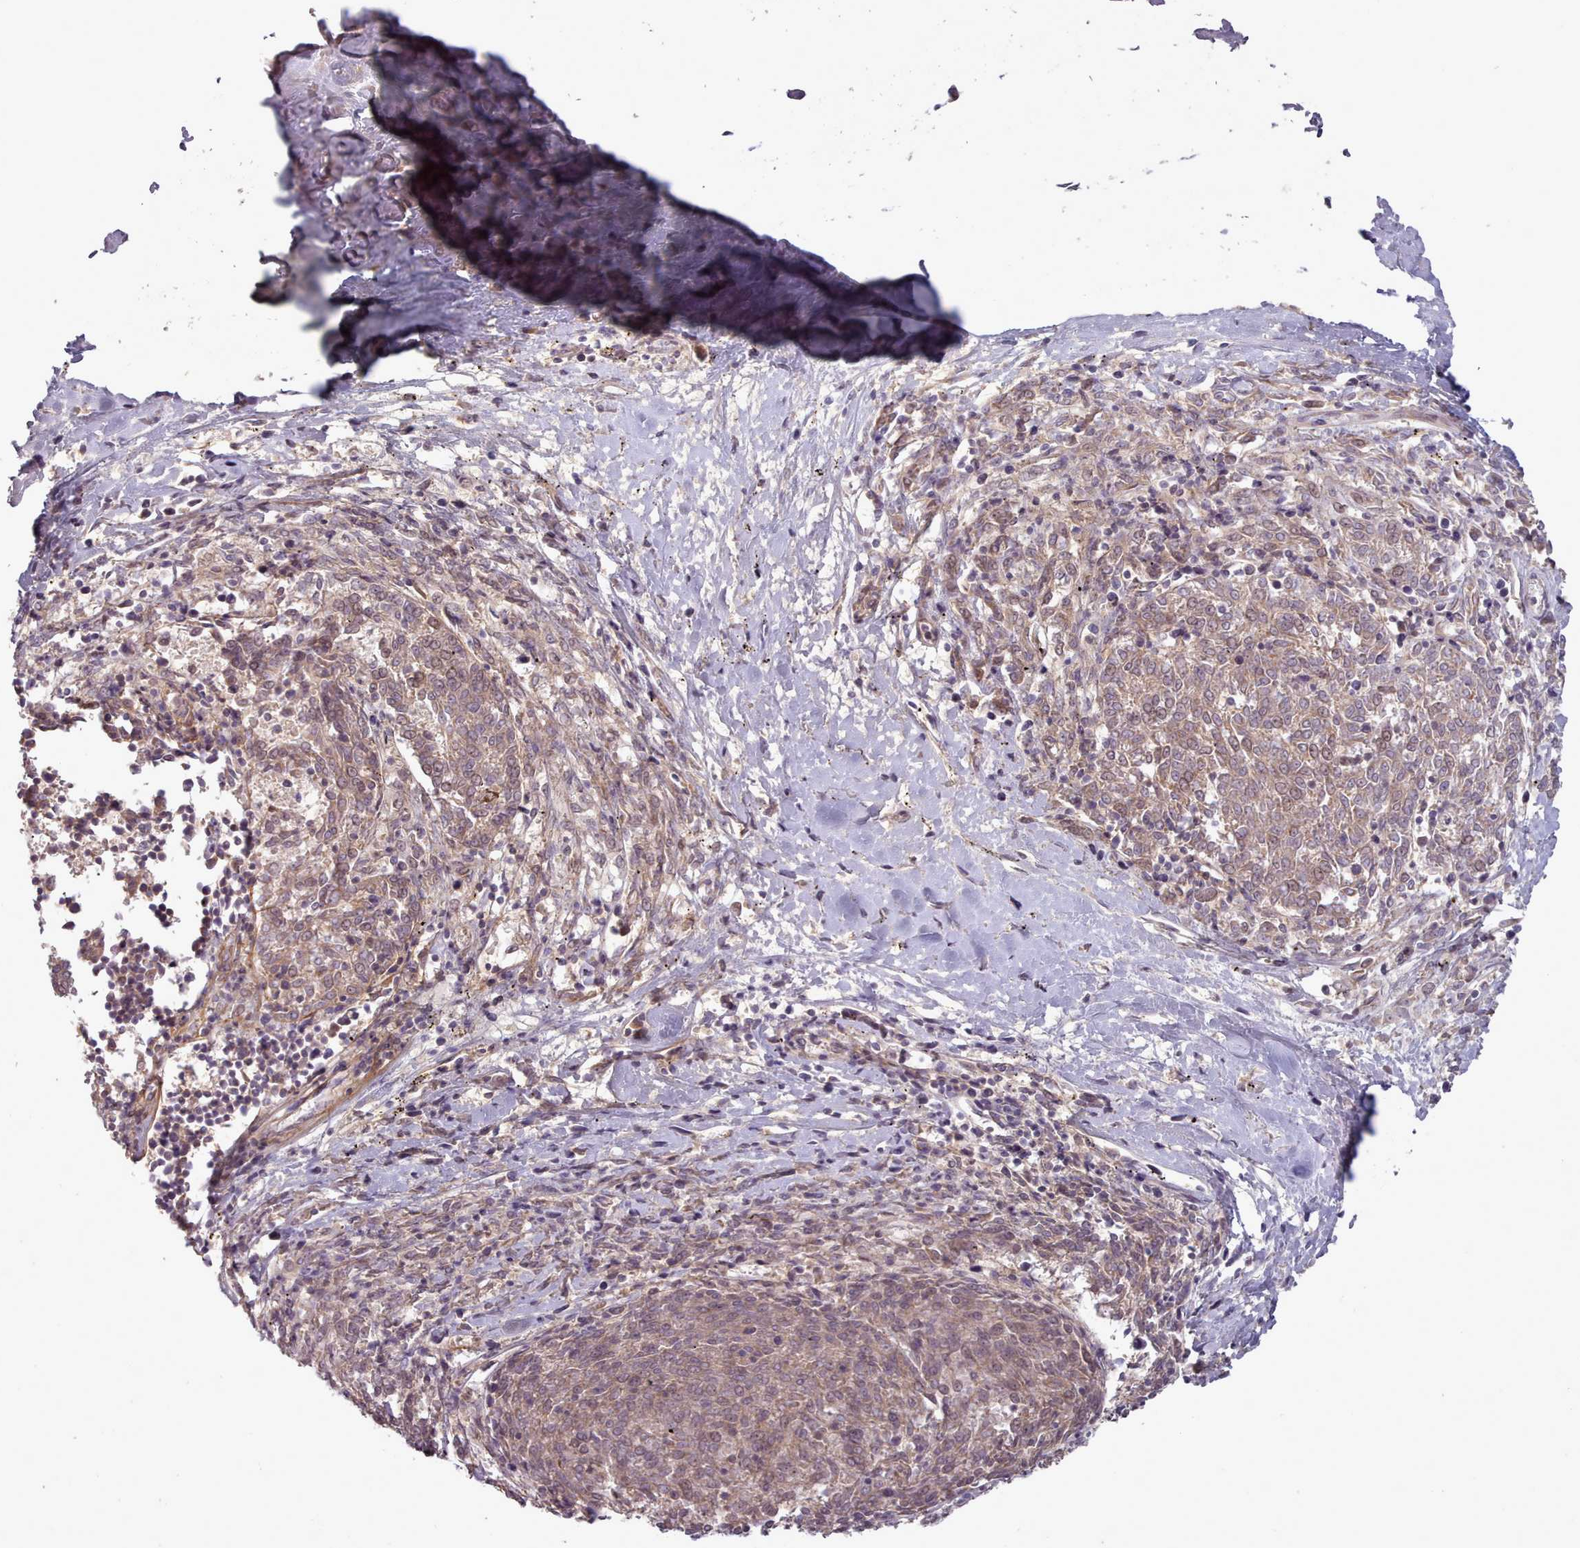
{"staining": {"intensity": "weak", "quantity": ">75%", "location": "cytoplasmic/membranous"}, "tissue": "melanoma", "cell_type": "Tumor cells", "image_type": "cancer", "snomed": [{"axis": "morphology", "description": "Malignant melanoma, NOS"}, {"axis": "topography", "description": "Skin"}], "caption": "Protein expression analysis of melanoma reveals weak cytoplasmic/membranous positivity in approximately >75% of tumor cells.", "gene": "LEFTY2", "patient": {"sex": "female", "age": 72}}